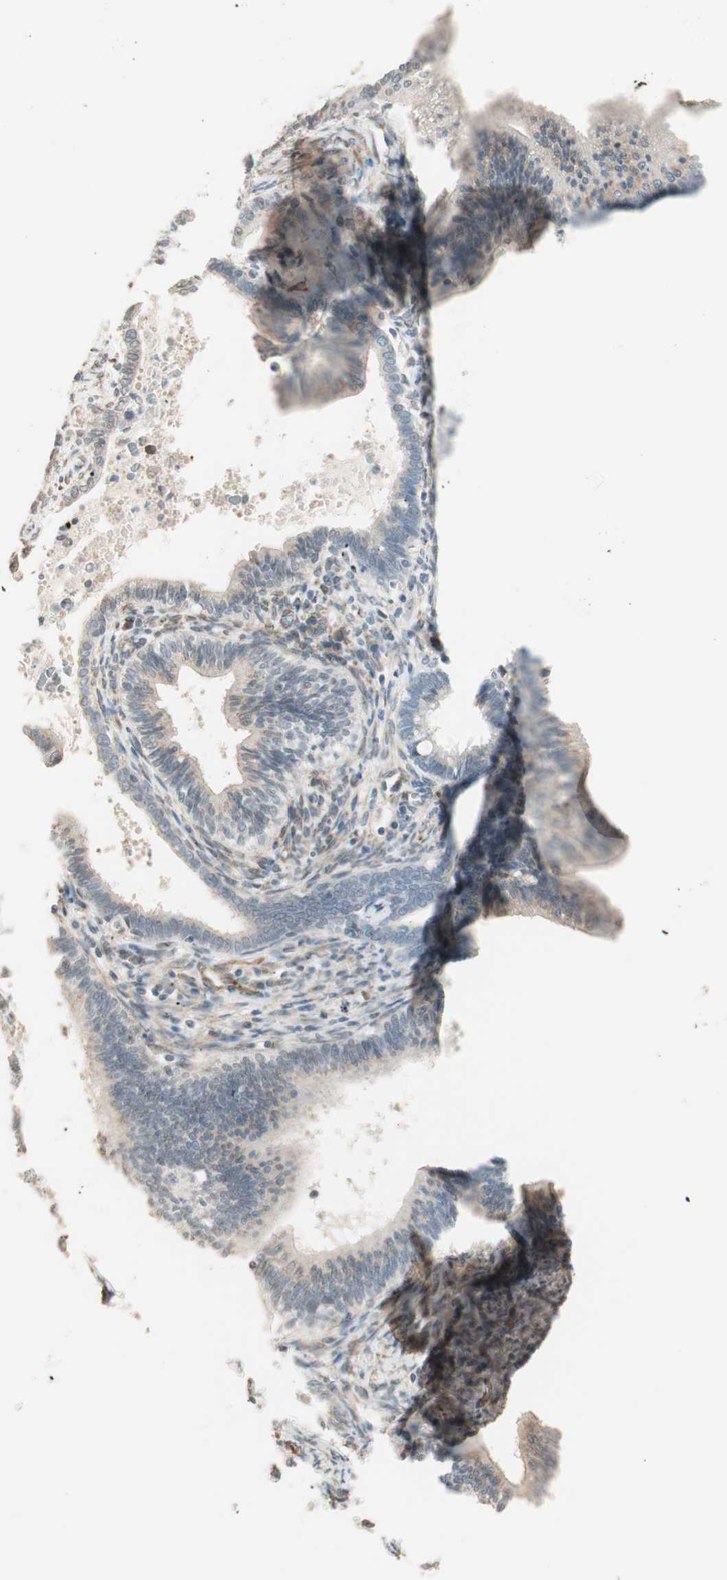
{"staining": {"intensity": "moderate", "quantity": "25%-75%", "location": "cytoplasmic/membranous"}, "tissue": "cervical cancer", "cell_type": "Tumor cells", "image_type": "cancer", "snomed": [{"axis": "morphology", "description": "Adenocarcinoma, NOS"}, {"axis": "topography", "description": "Cervix"}], "caption": "A brown stain highlights moderate cytoplasmic/membranous staining of a protein in cervical cancer (adenocarcinoma) tumor cells.", "gene": "TASOR", "patient": {"sex": "female", "age": 44}}